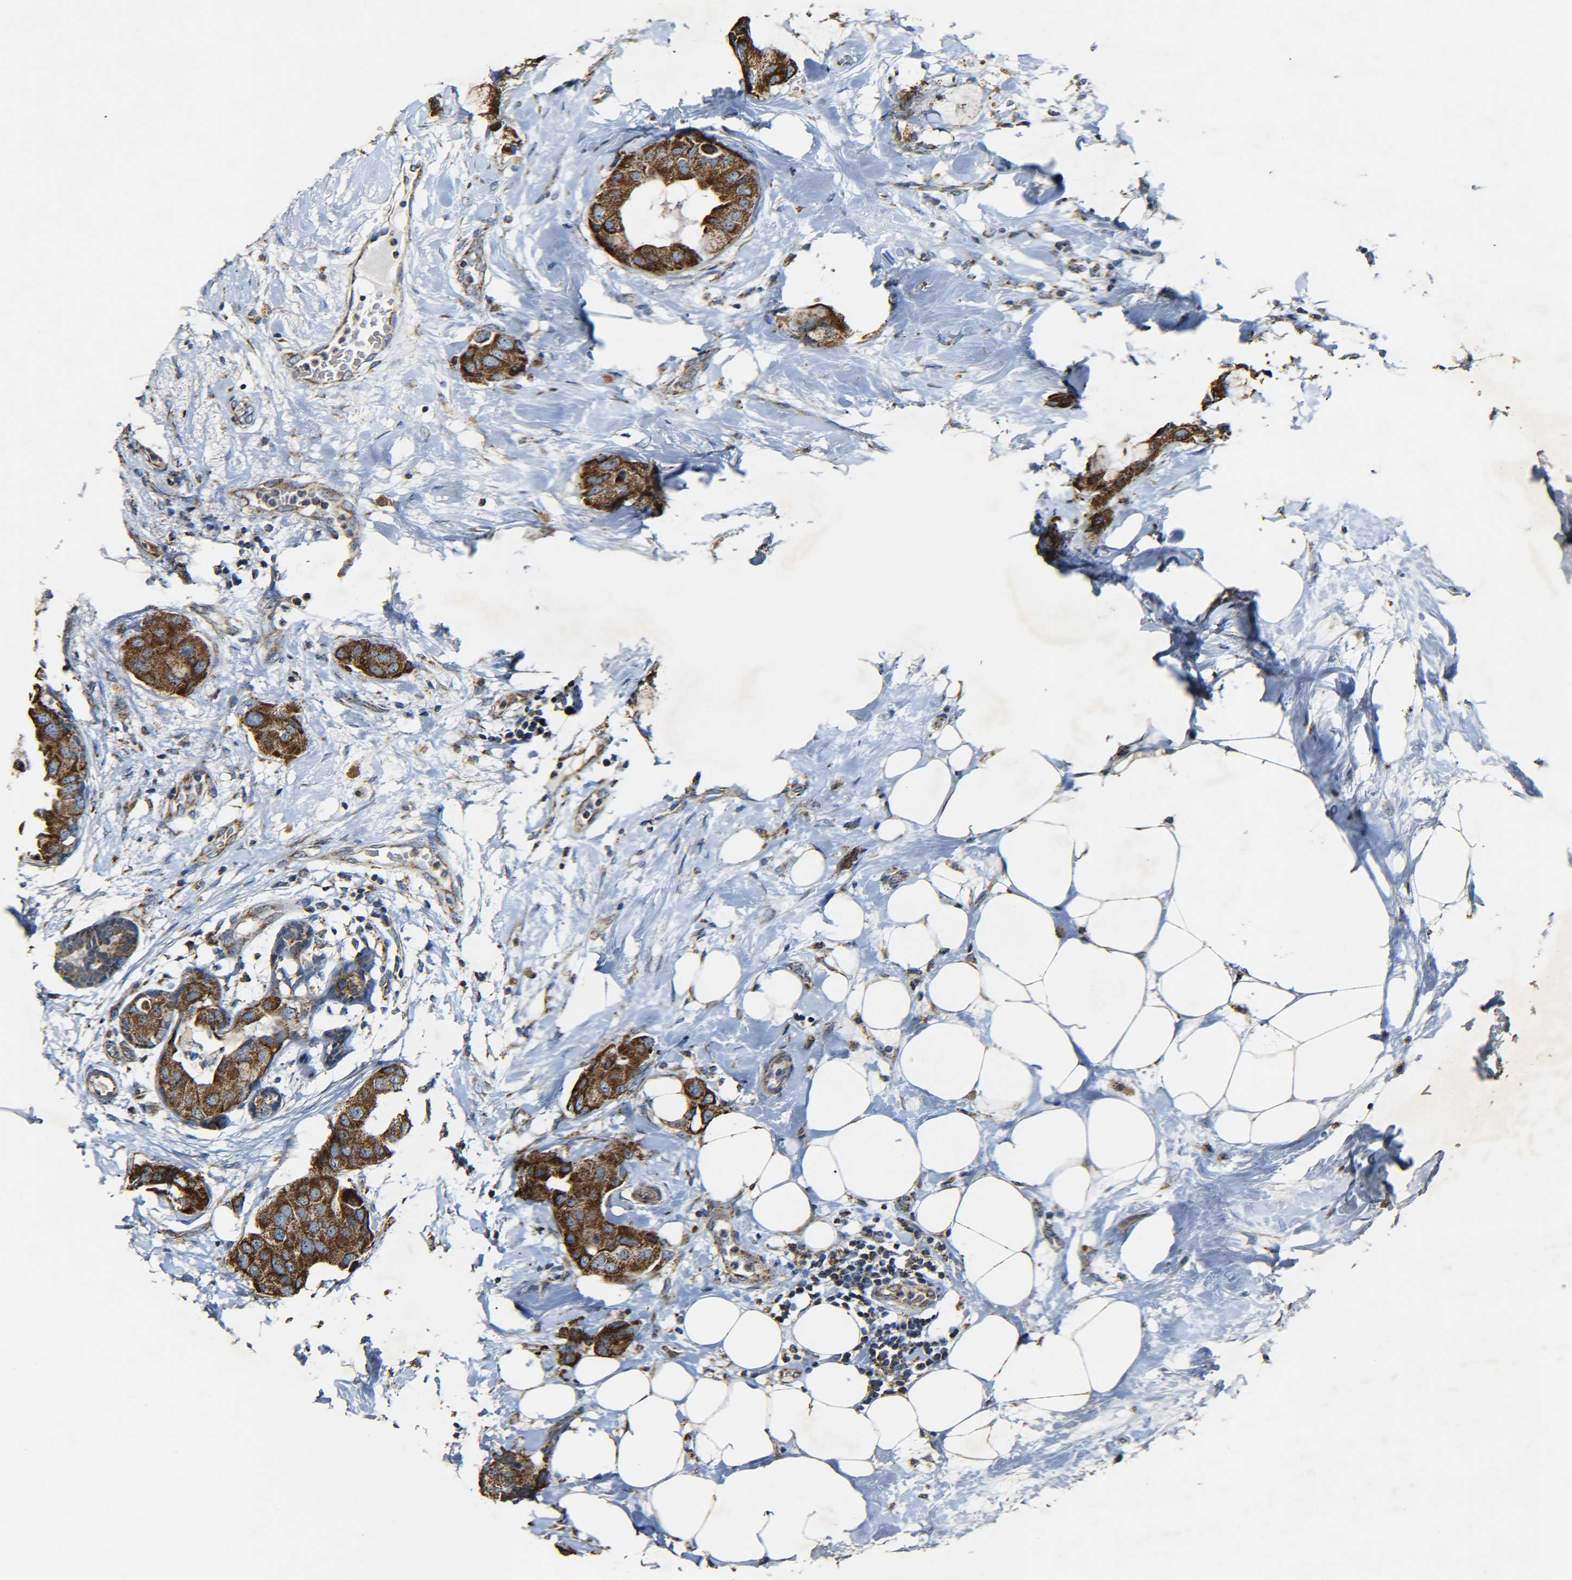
{"staining": {"intensity": "strong", "quantity": ">75%", "location": "cytoplasmic/membranous"}, "tissue": "breast cancer", "cell_type": "Tumor cells", "image_type": "cancer", "snomed": [{"axis": "morphology", "description": "Duct carcinoma"}, {"axis": "topography", "description": "Breast"}], "caption": "Immunohistochemistry (IHC) staining of breast cancer (infiltrating ductal carcinoma), which displays high levels of strong cytoplasmic/membranous positivity in approximately >75% of tumor cells indicating strong cytoplasmic/membranous protein positivity. The staining was performed using DAB (brown) for protein detection and nuclei were counterstained in hematoxylin (blue).", "gene": "NR3C2", "patient": {"sex": "female", "age": 40}}